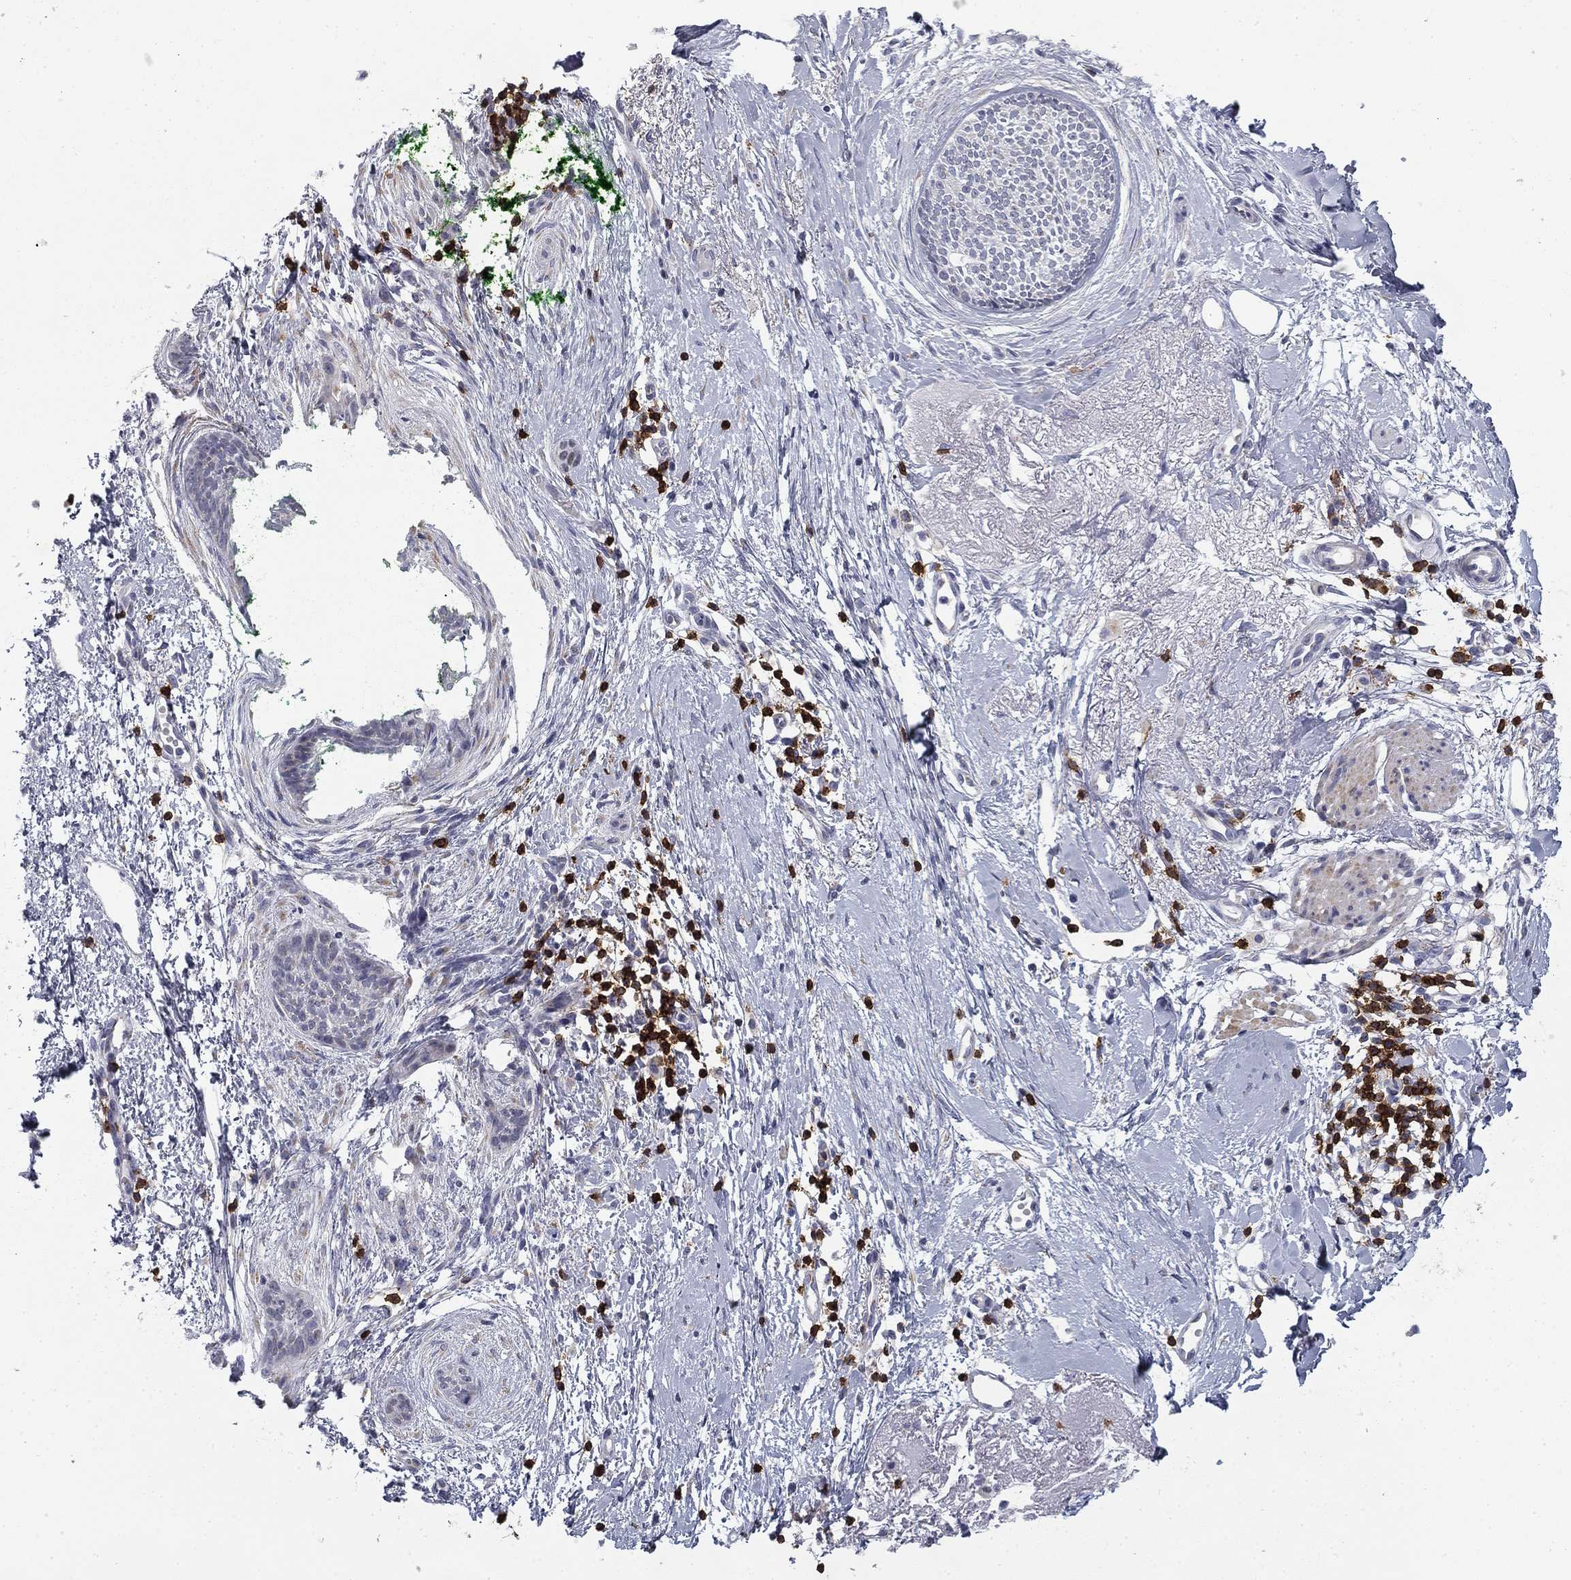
{"staining": {"intensity": "negative", "quantity": "none", "location": "none"}, "tissue": "skin cancer", "cell_type": "Tumor cells", "image_type": "cancer", "snomed": [{"axis": "morphology", "description": "Basal cell carcinoma"}, {"axis": "topography", "description": "Skin"}], "caption": "IHC histopathology image of human skin cancer (basal cell carcinoma) stained for a protein (brown), which shows no staining in tumor cells. (Stains: DAB immunohistochemistry with hematoxylin counter stain, Microscopy: brightfield microscopy at high magnification).", "gene": "TRAT1", "patient": {"sex": "female", "age": 65}}